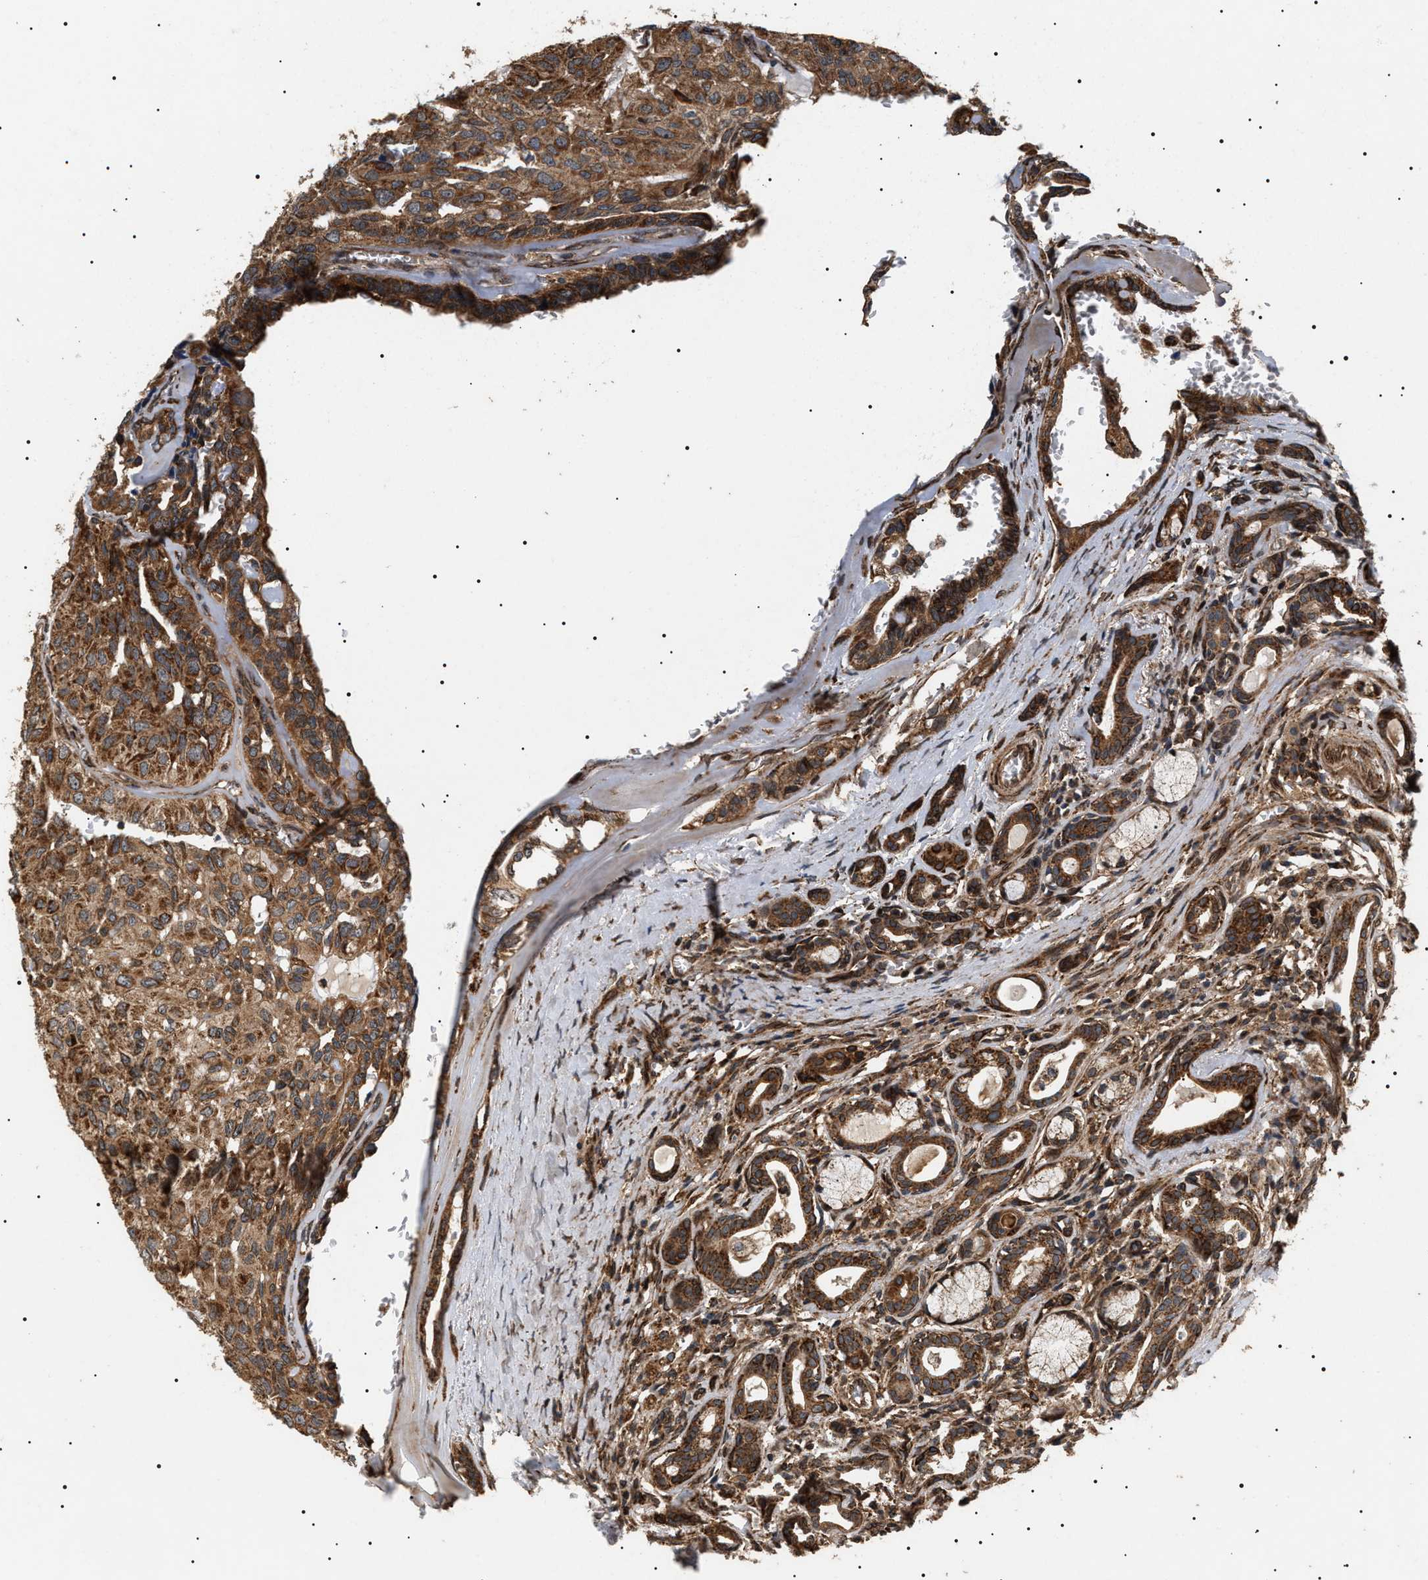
{"staining": {"intensity": "strong", "quantity": ">75%", "location": "cytoplasmic/membranous"}, "tissue": "head and neck cancer", "cell_type": "Tumor cells", "image_type": "cancer", "snomed": [{"axis": "morphology", "description": "Adenocarcinoma, NOS"}, {"axis": "topography", "description": "Salivary gland, NOS"}, {"axis": "topography", "description": "Head-Neck"}], "caption": "Immunohistochemical staining of head and neck adenocarcinoma exhibits strong cytoplasmic/membranous protein staining in approximately >75% of tumor cells.", "gene": "ZBTB26", "patient": {"sex": "female", "age": 76}}